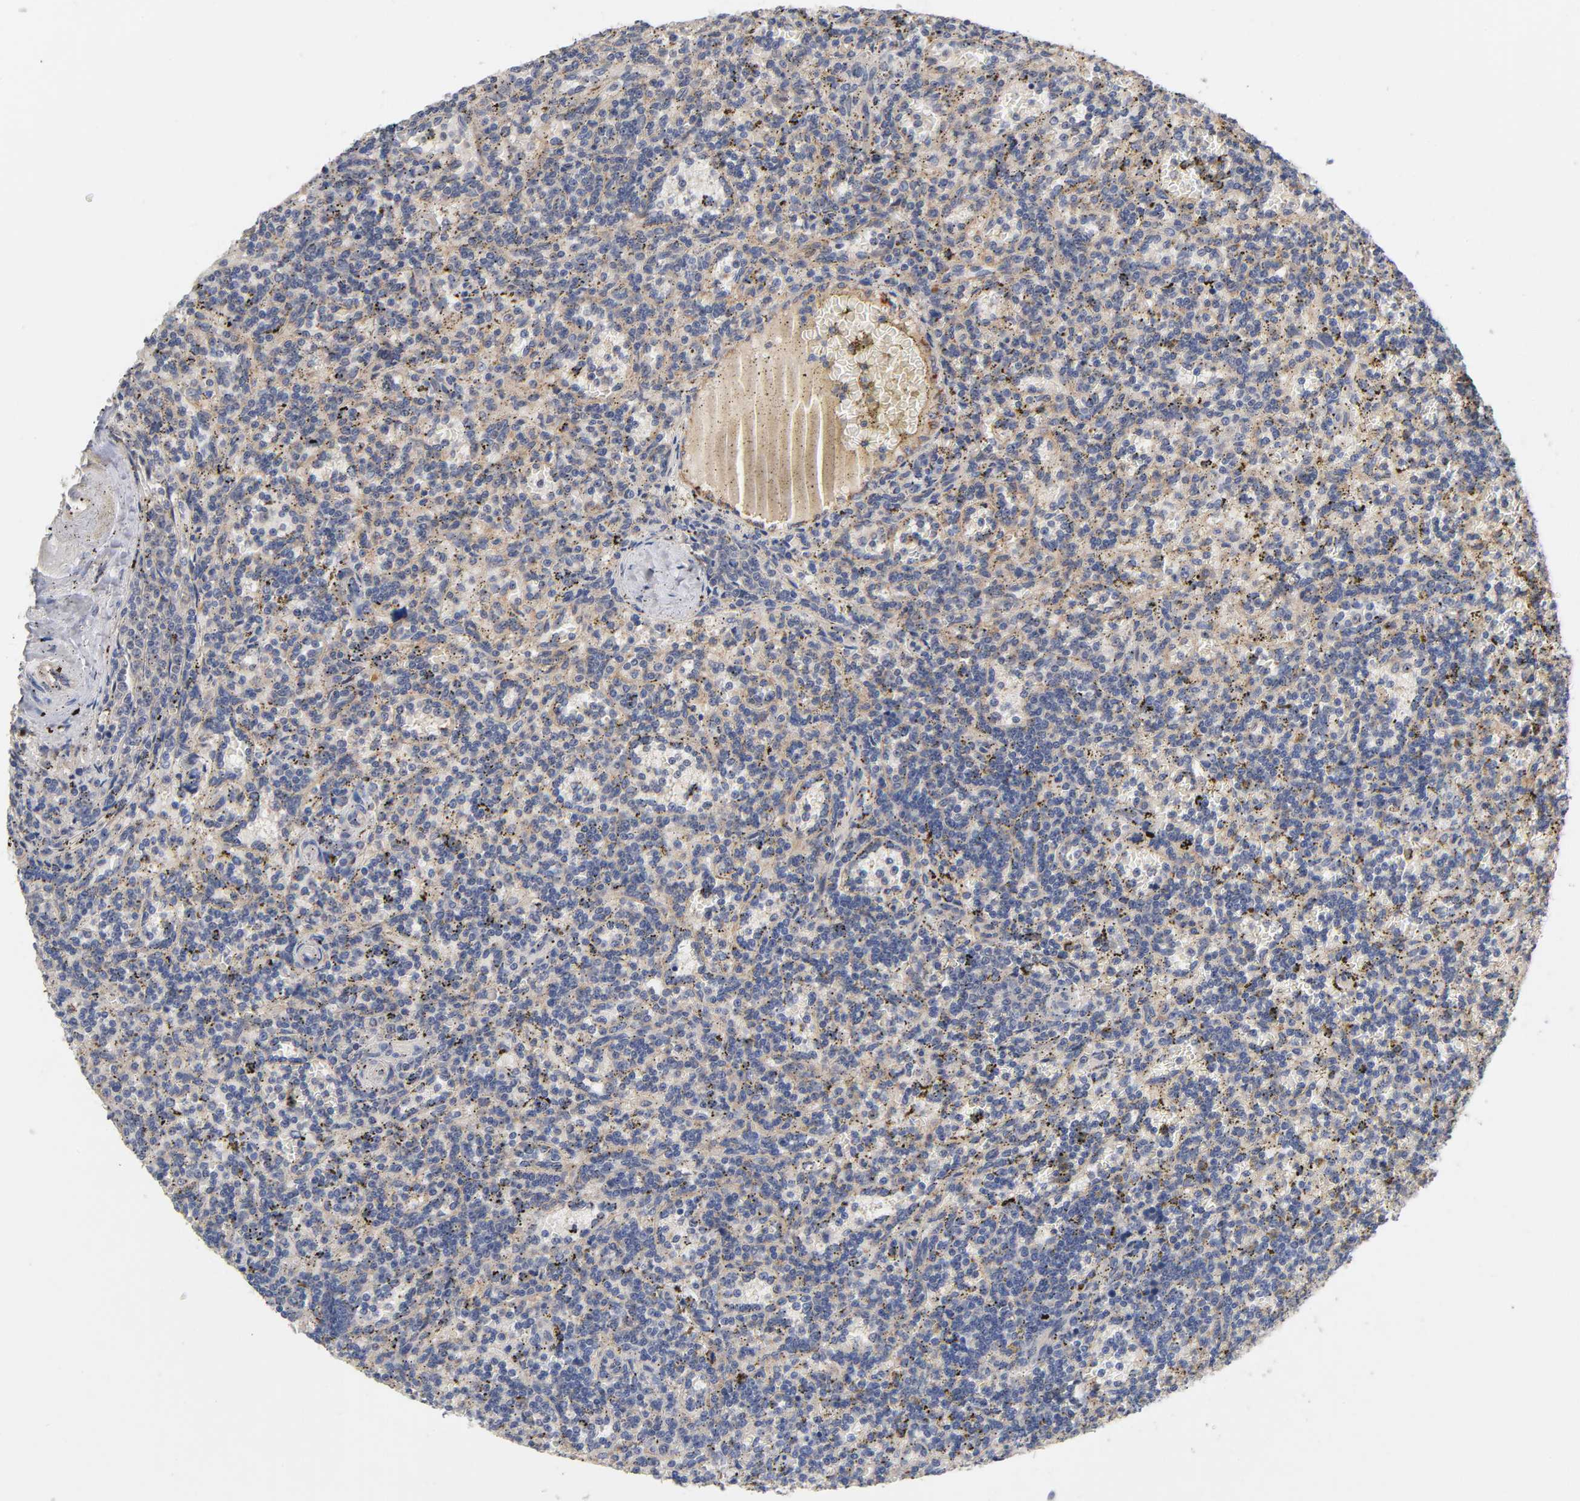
{"staining": {"intensity": "weak", "quantity": "25%-75%", "location": "cytoplasmic/membranous"}, "tissue": "lymphoma", "cell_type": "Tumor cells", "image_type": "cancer", "snomed": [{"axis": "morphology", "description": "Malignant lymphoma, non-Hodgkin's type, Low grade"}, {"axis": "topography", "description": "Spleen"}], "caption": "Immunohistochemistry (IHC) histopathology image of neoplastic tissue: lymphoma stained using IHC shows low levels of weak protein expression localized specifically in the cytoplasmic/membranous of tumor cells, appearing as a cytoplasmic/membranous brown color.", "gene": "PDZD11", "patient": {"sex": "male", "age": 73}}